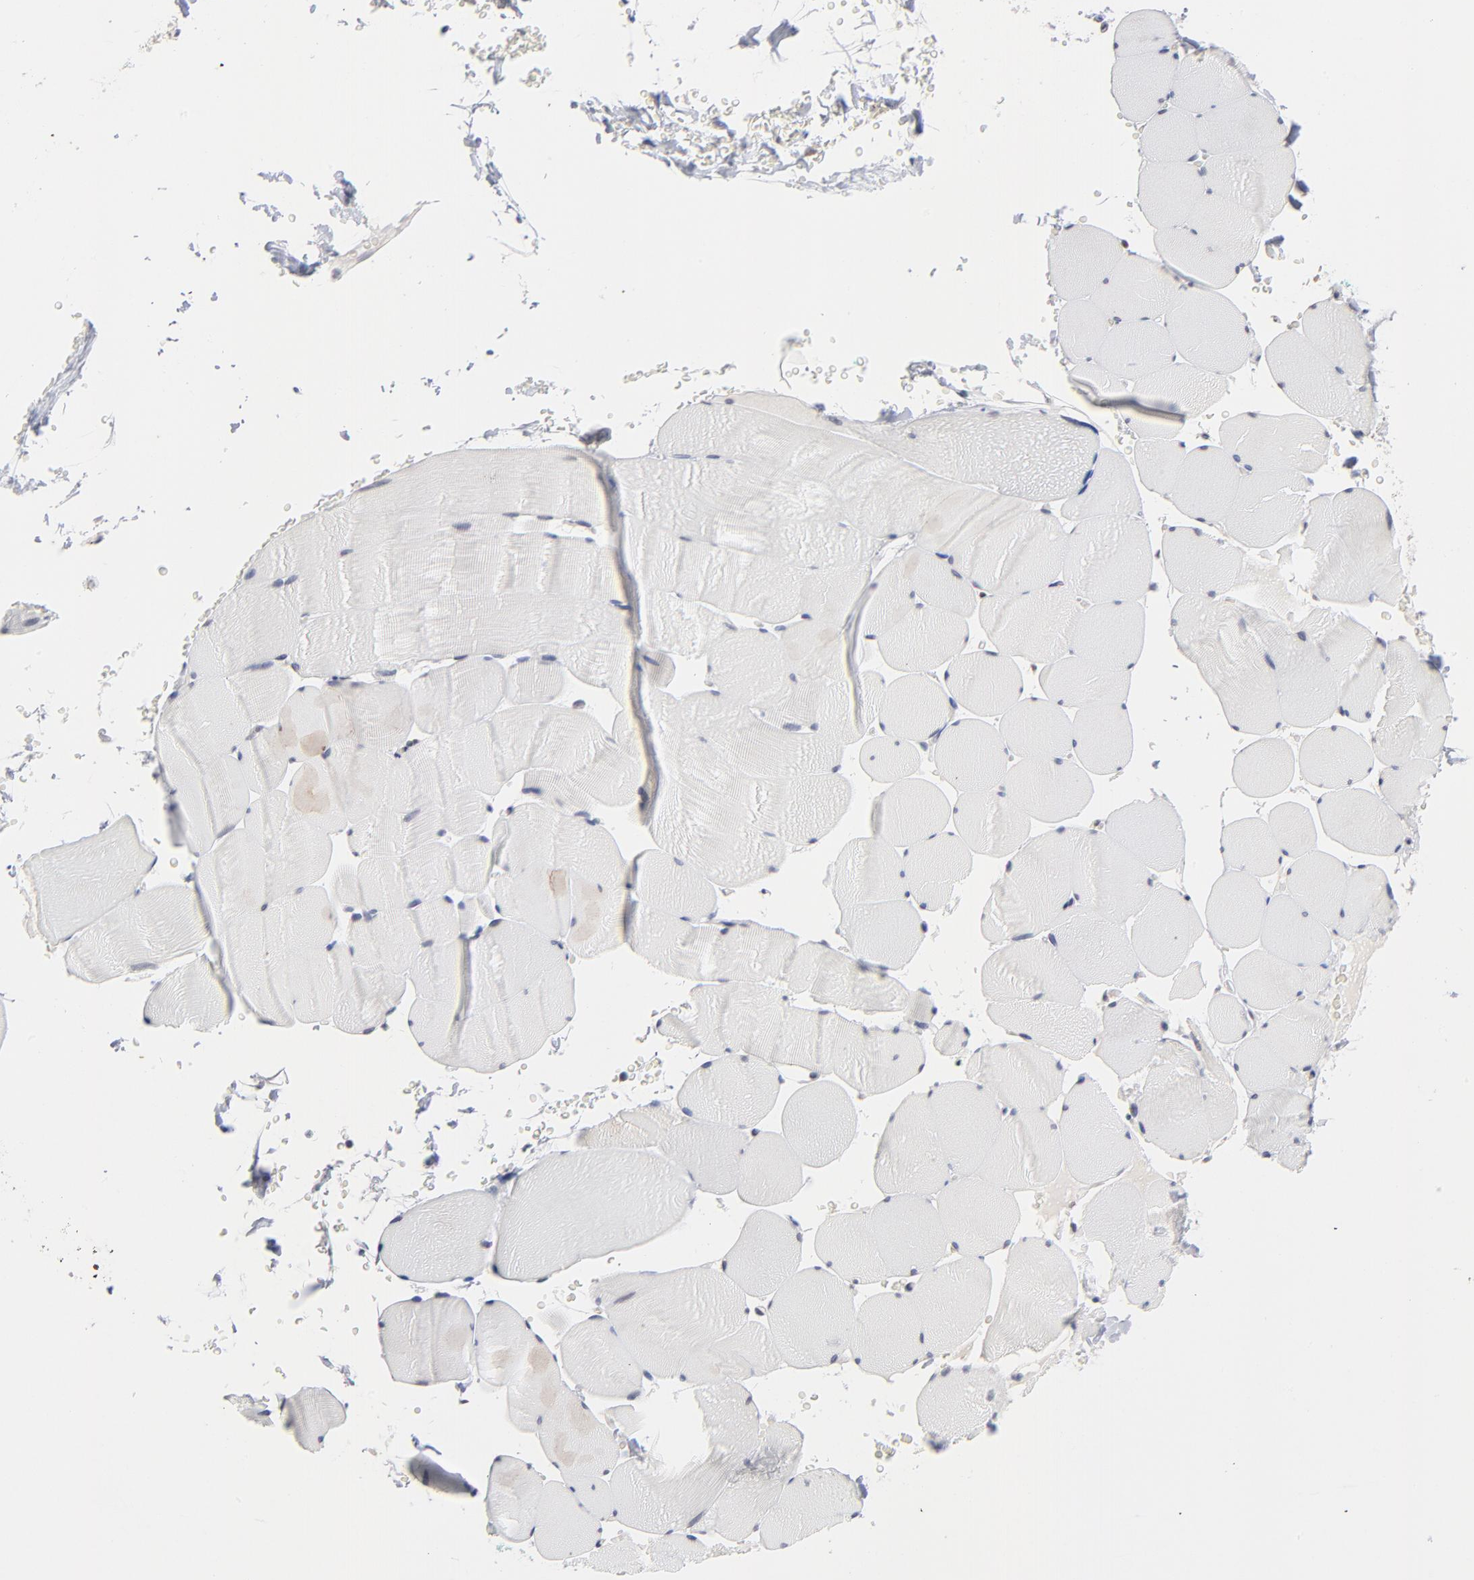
{"staining": {"intensity": "negative", "quantity": "none", "location": "none"}, "tissue": "skeletal muscle", "cell_type": "Myocytes", "image_type": "normal", "snomed": [{"axis": "morphology", "description": "Normal tissue, NOS"}, {"axis": "topography", "description": "Skeletal muscle"}], "caption": "A photomicrograph of human skeletal muscle is negative for staining in myocytes. The staining was performed using DAB to visualize the protein expression in brown, while the nuclei were stained in blue with hematoxylin (Magnification: 20x).", "gene": "MBIP", "patient": {"sex": "male", "age": 62}}